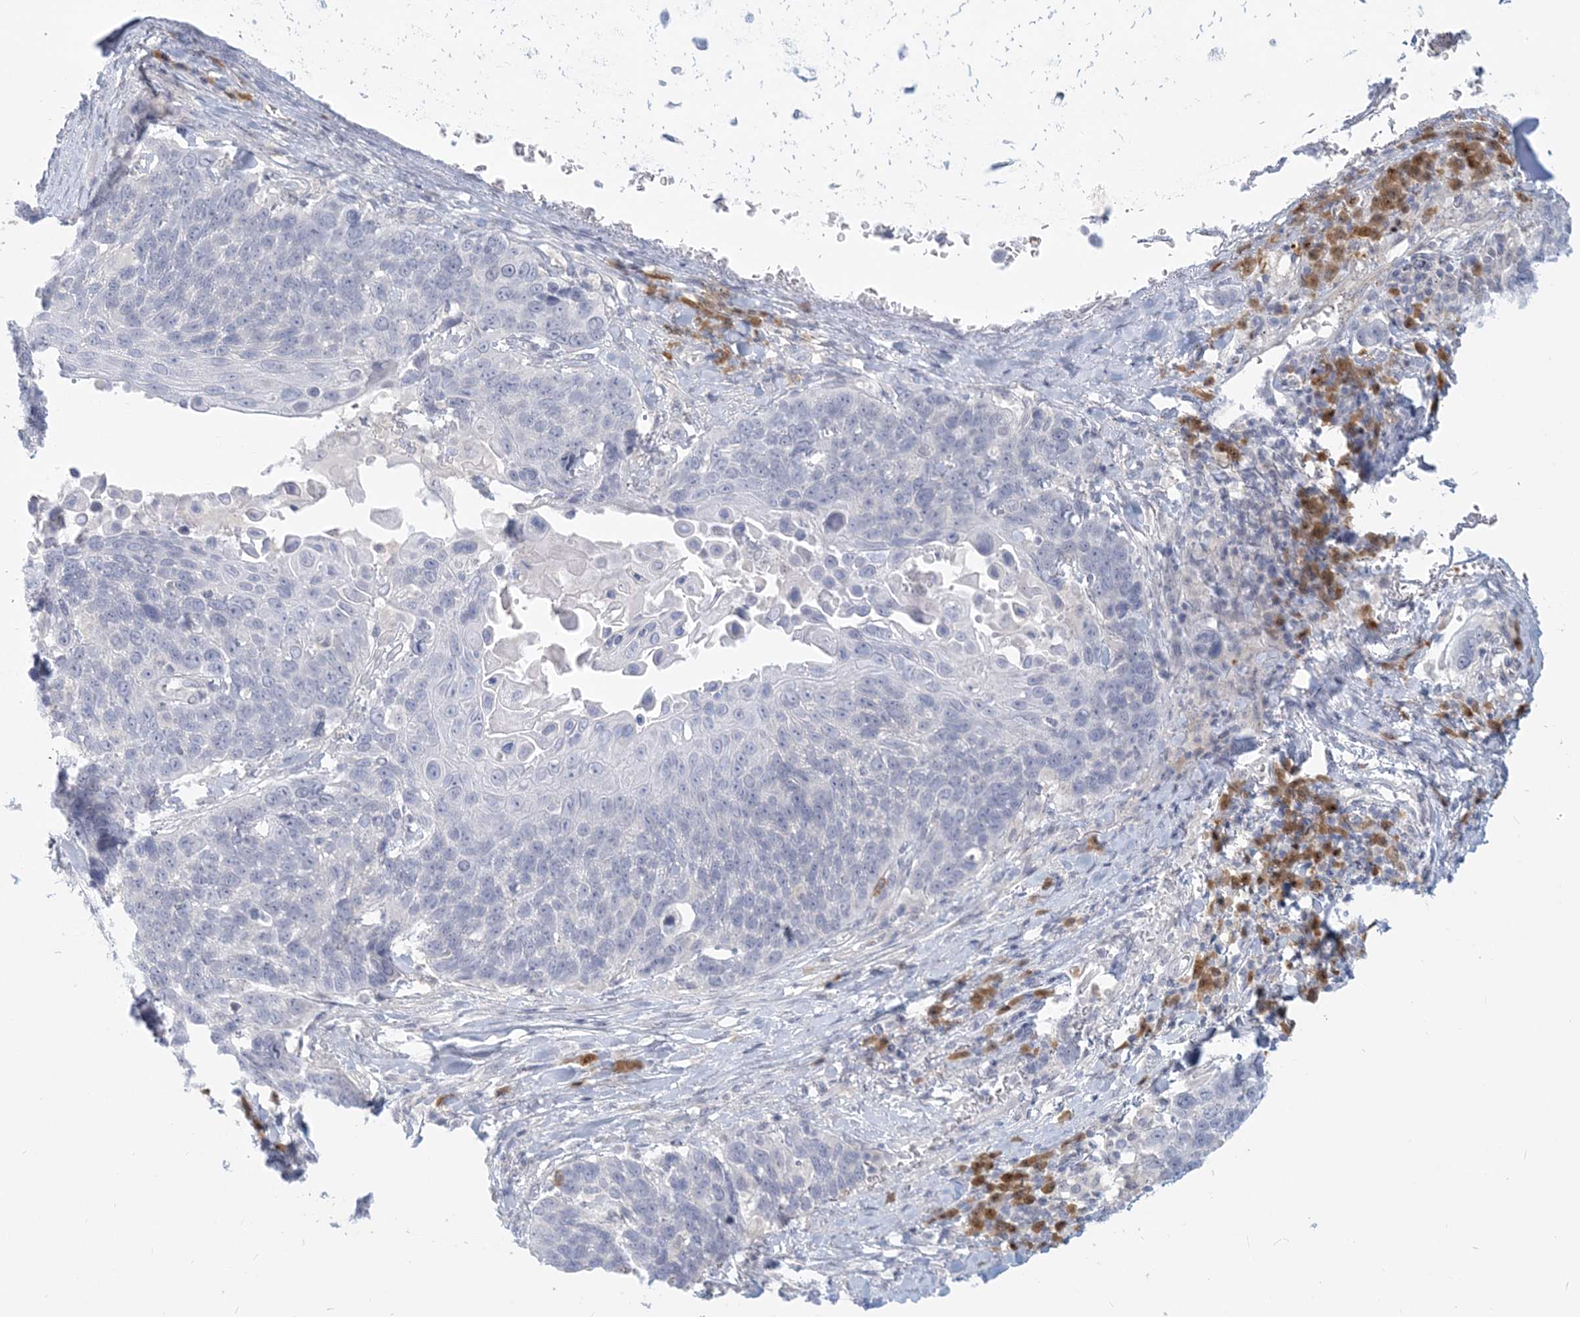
{"staining": {"intensity": "negative", "quantity": "none", "location": "none"}, "tissue": "lung cancer", "cell_type": "Tumor cells", "image_type": "cancer", "snomed": [{"axis": "morphology", "description": "Squamous cell carcinoma, NOS"}, {"axis": "topography", "description": "Lung"}], "caption": "Immunohistochemical staining of lung cancer shows no significant staining in tumor cells.", "gene": "GMPPA", "patient": {"sex": "male", "age": 66}}